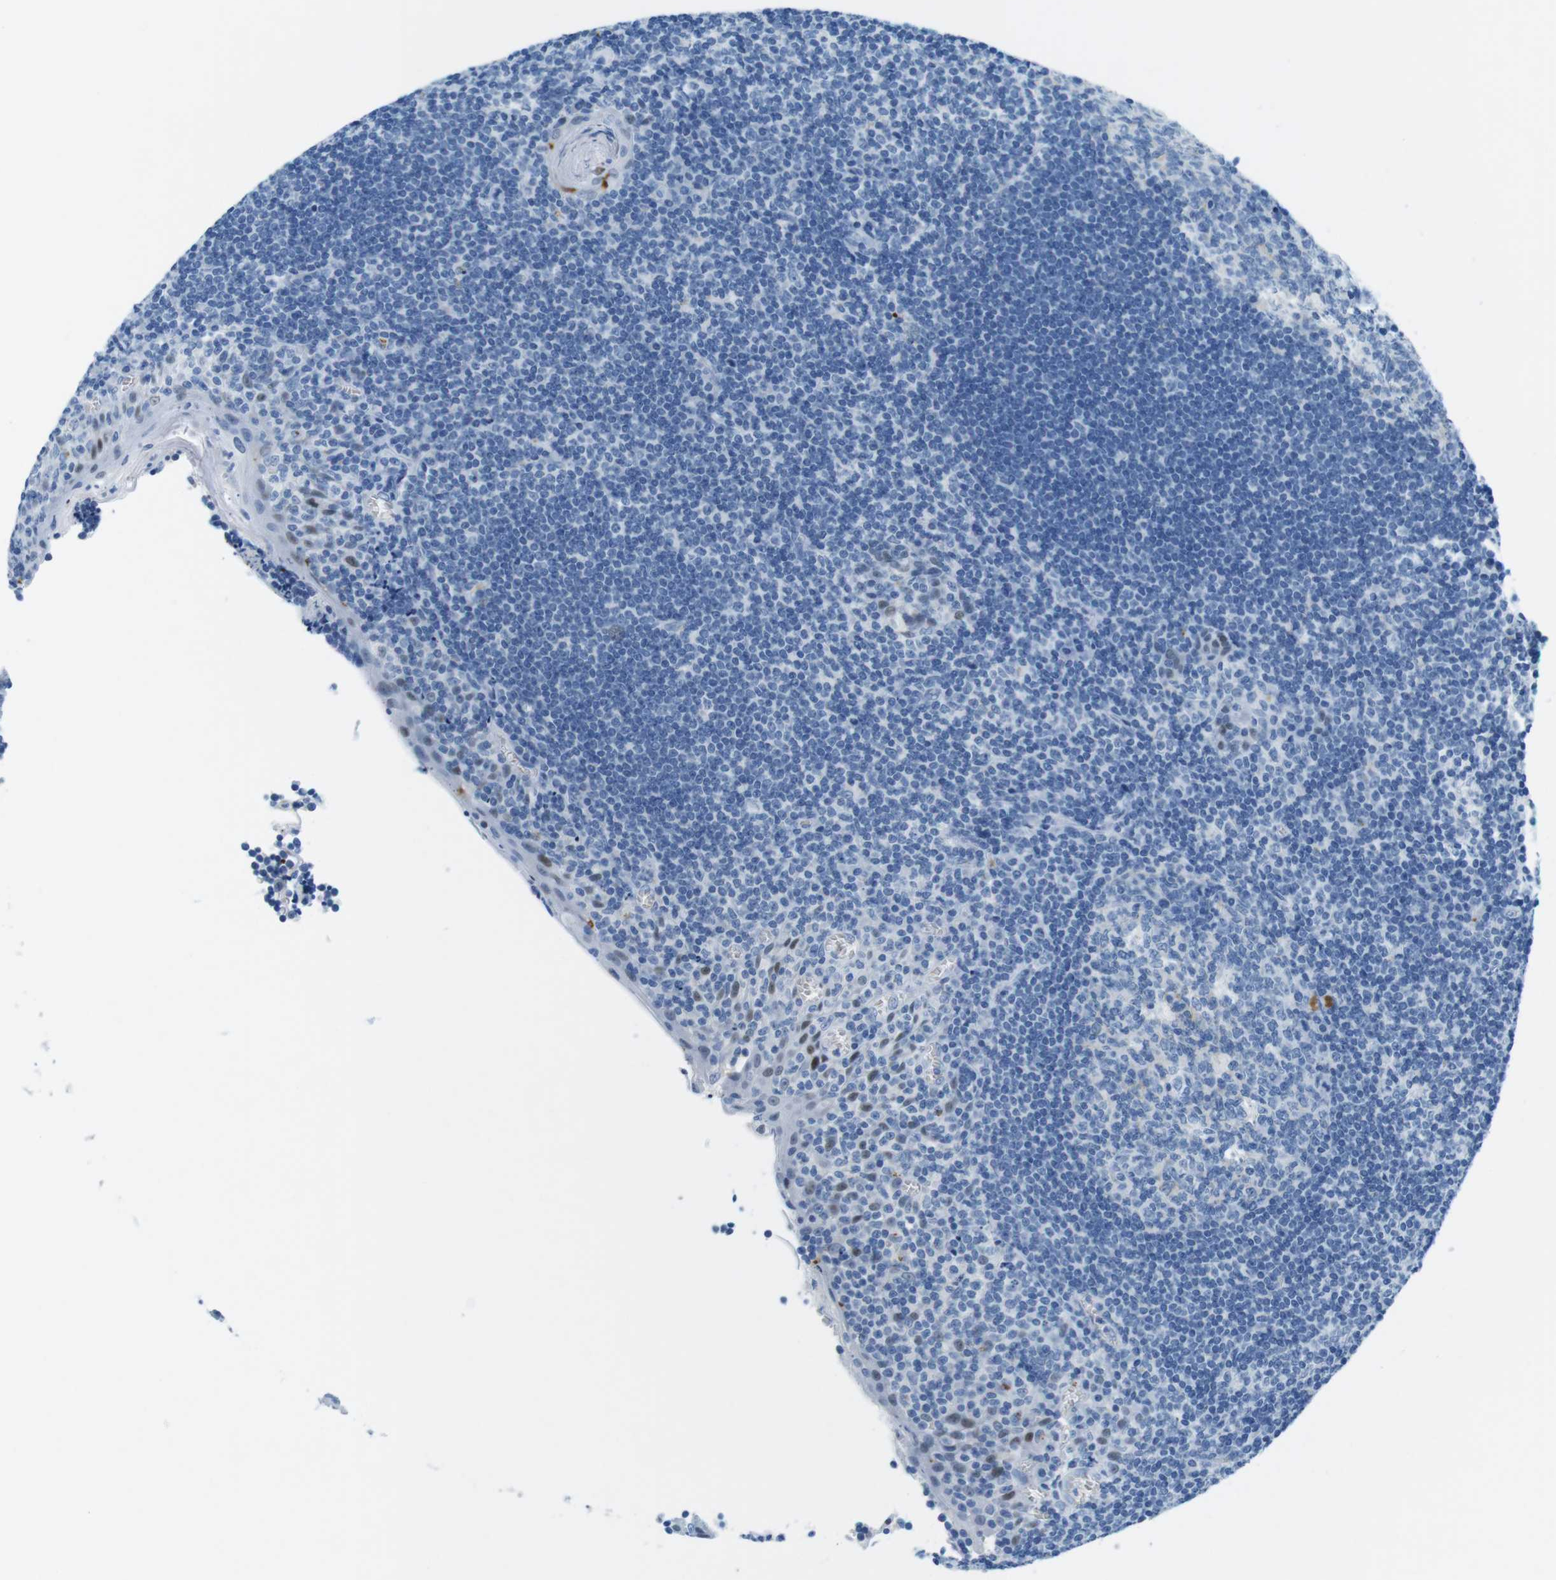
{"staining": {"intensity": "negative", "quantity": "none", "location": "none"}, "tissue": "tonsil", "cell_type": "Germinal center cells", "image_type": "normal", "snomed": [{"axis": "morphology", "description": "Normal tissue, NOS"}, {"axis": "topography", "description": "Tonsil"}], "caption": "The image shows no significant expression in germinal center cells of tonsil. Nuclei are stained in blue.", "gene": "TFAP2C", "patient": {"sex": "male", "age": 37}}